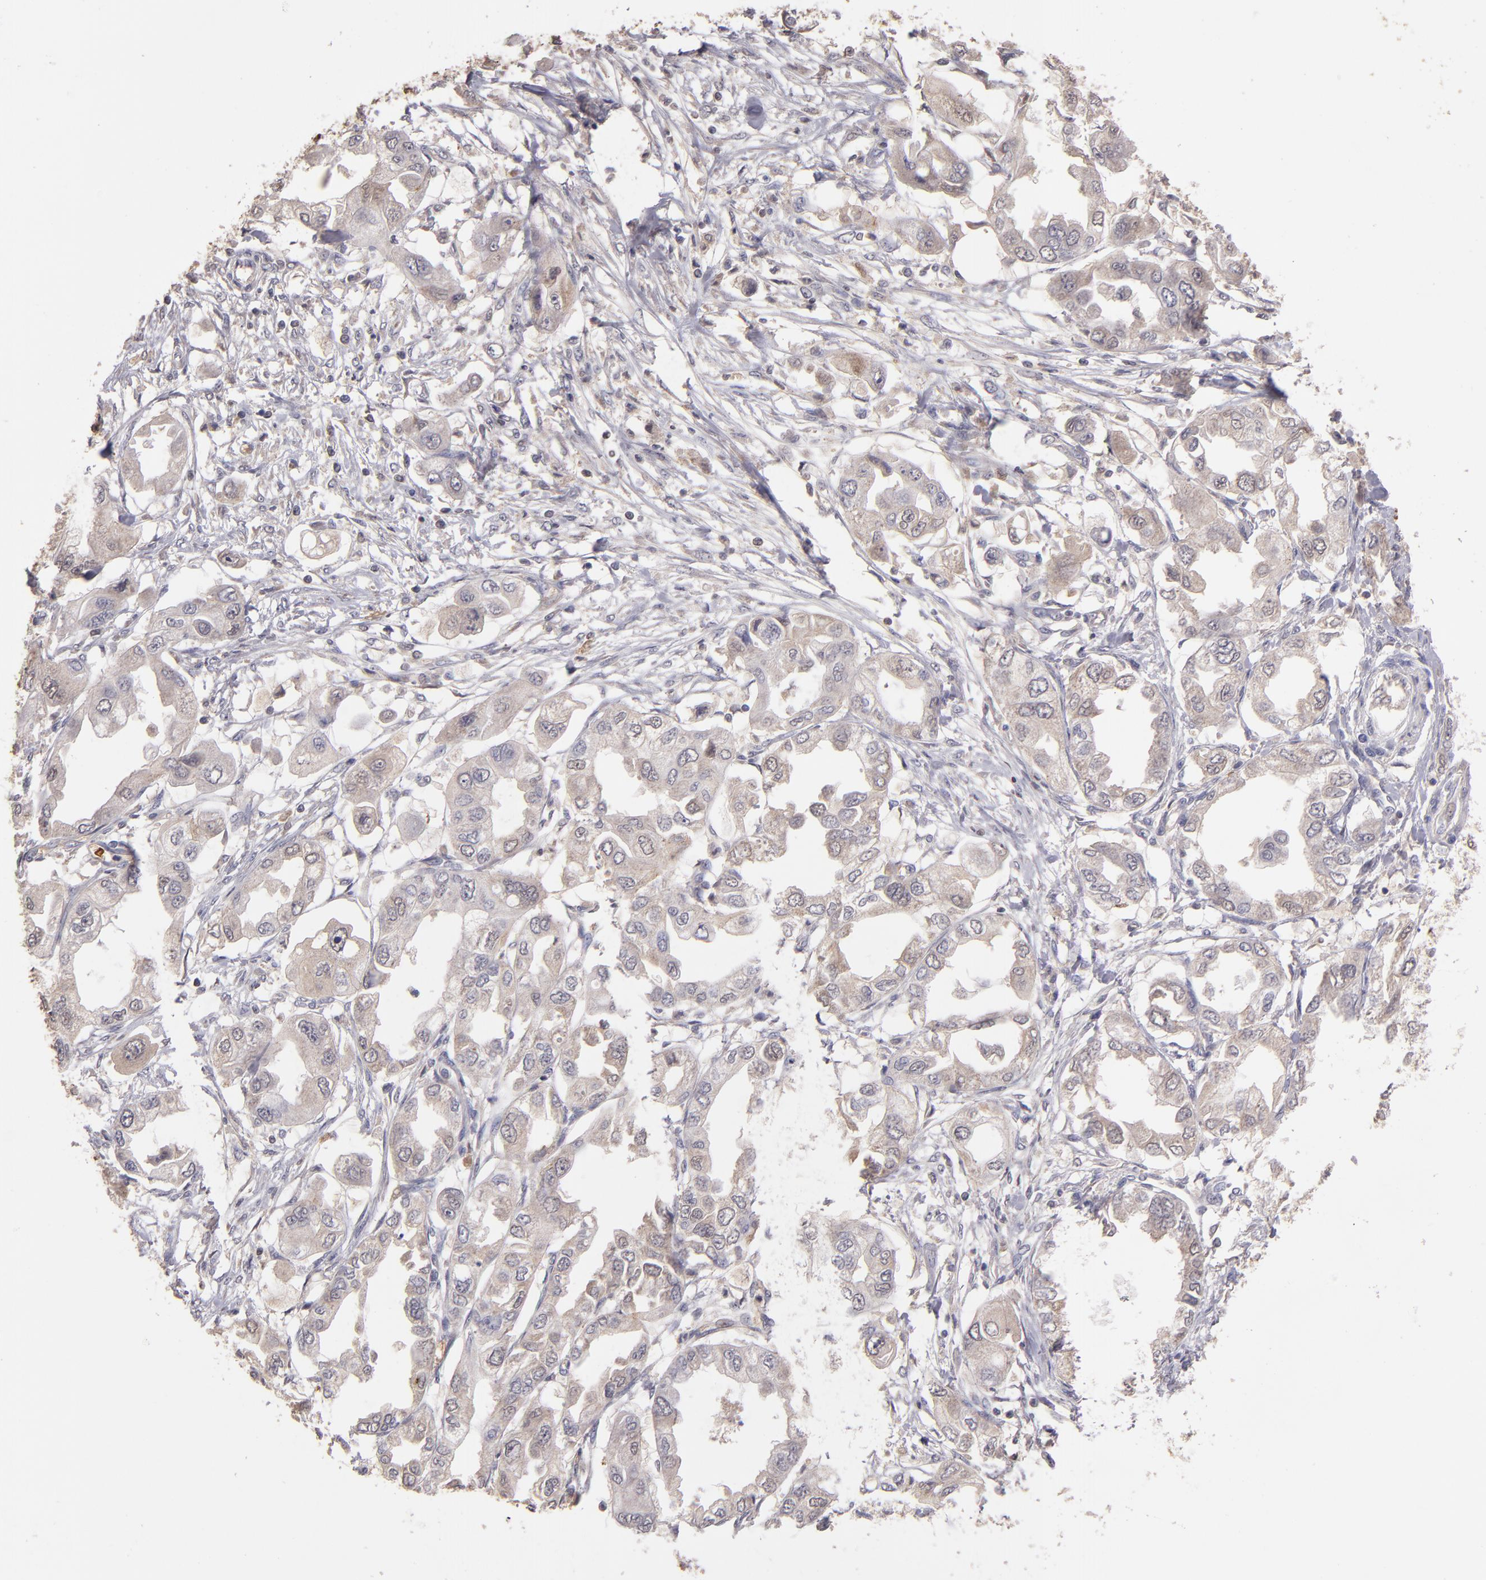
{"staining": {"intensity": "weak", "quantity": ">75%", "location": "cytoplasmic/membranous"}, "tissue": "endometrial cancer", "cell_type": "Tumor cells", "image_type": "cancer", "snomed": [{"axis": "morphology", "description": "Adenocarcinoma, NOS"}, {"axis": "topography", "description": "Endometrium"}], "caption": "Immunohistochemistry histopathology image of neoplastic tissue: endometrial cancer stained using immunohistochemistry (IHC) demonstrates low levels of weak protein expression localized specifically in the cytoplasmic/membranous of tumor cells, appearing as a cytoplasmic/membranous brown color.", "gene": "SERPINC1", "patient": {"sex": "female", "age": 67}}